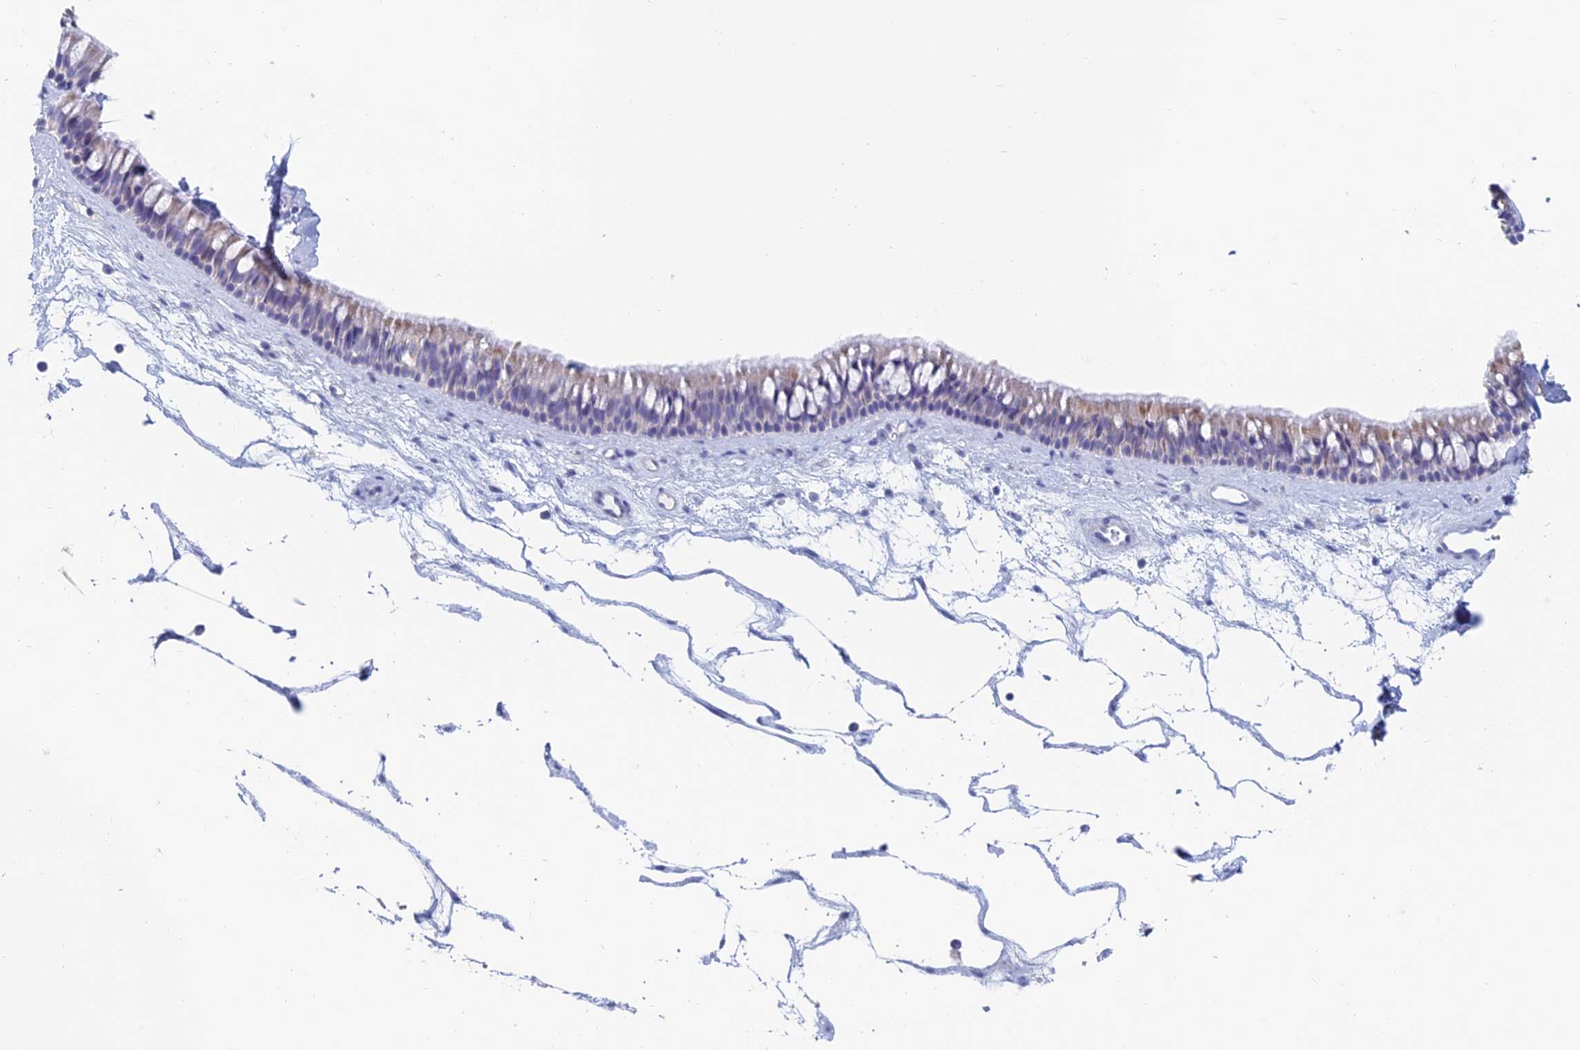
{"staining": {"intensity": "weak", "quantity": "<25%", "location": "cytoplasmic/membranous"}, "tissue": "nasopharynx", "cell_type": "Respiratory epithelial cells", "image_type": "normal", "snomed": [{"axis": "morphology", "description": "Normal tissue, NOS"}, {"axis": "topography", "description": "Nasopharynx"}], "caption": "This is a photomicrograph of IHC staining of unremarkable nasopharynx, which shows no staining in respiratory epithelial cells.", "gene": "ACSM1", "patient": {"sex": "male", "age": 64}}